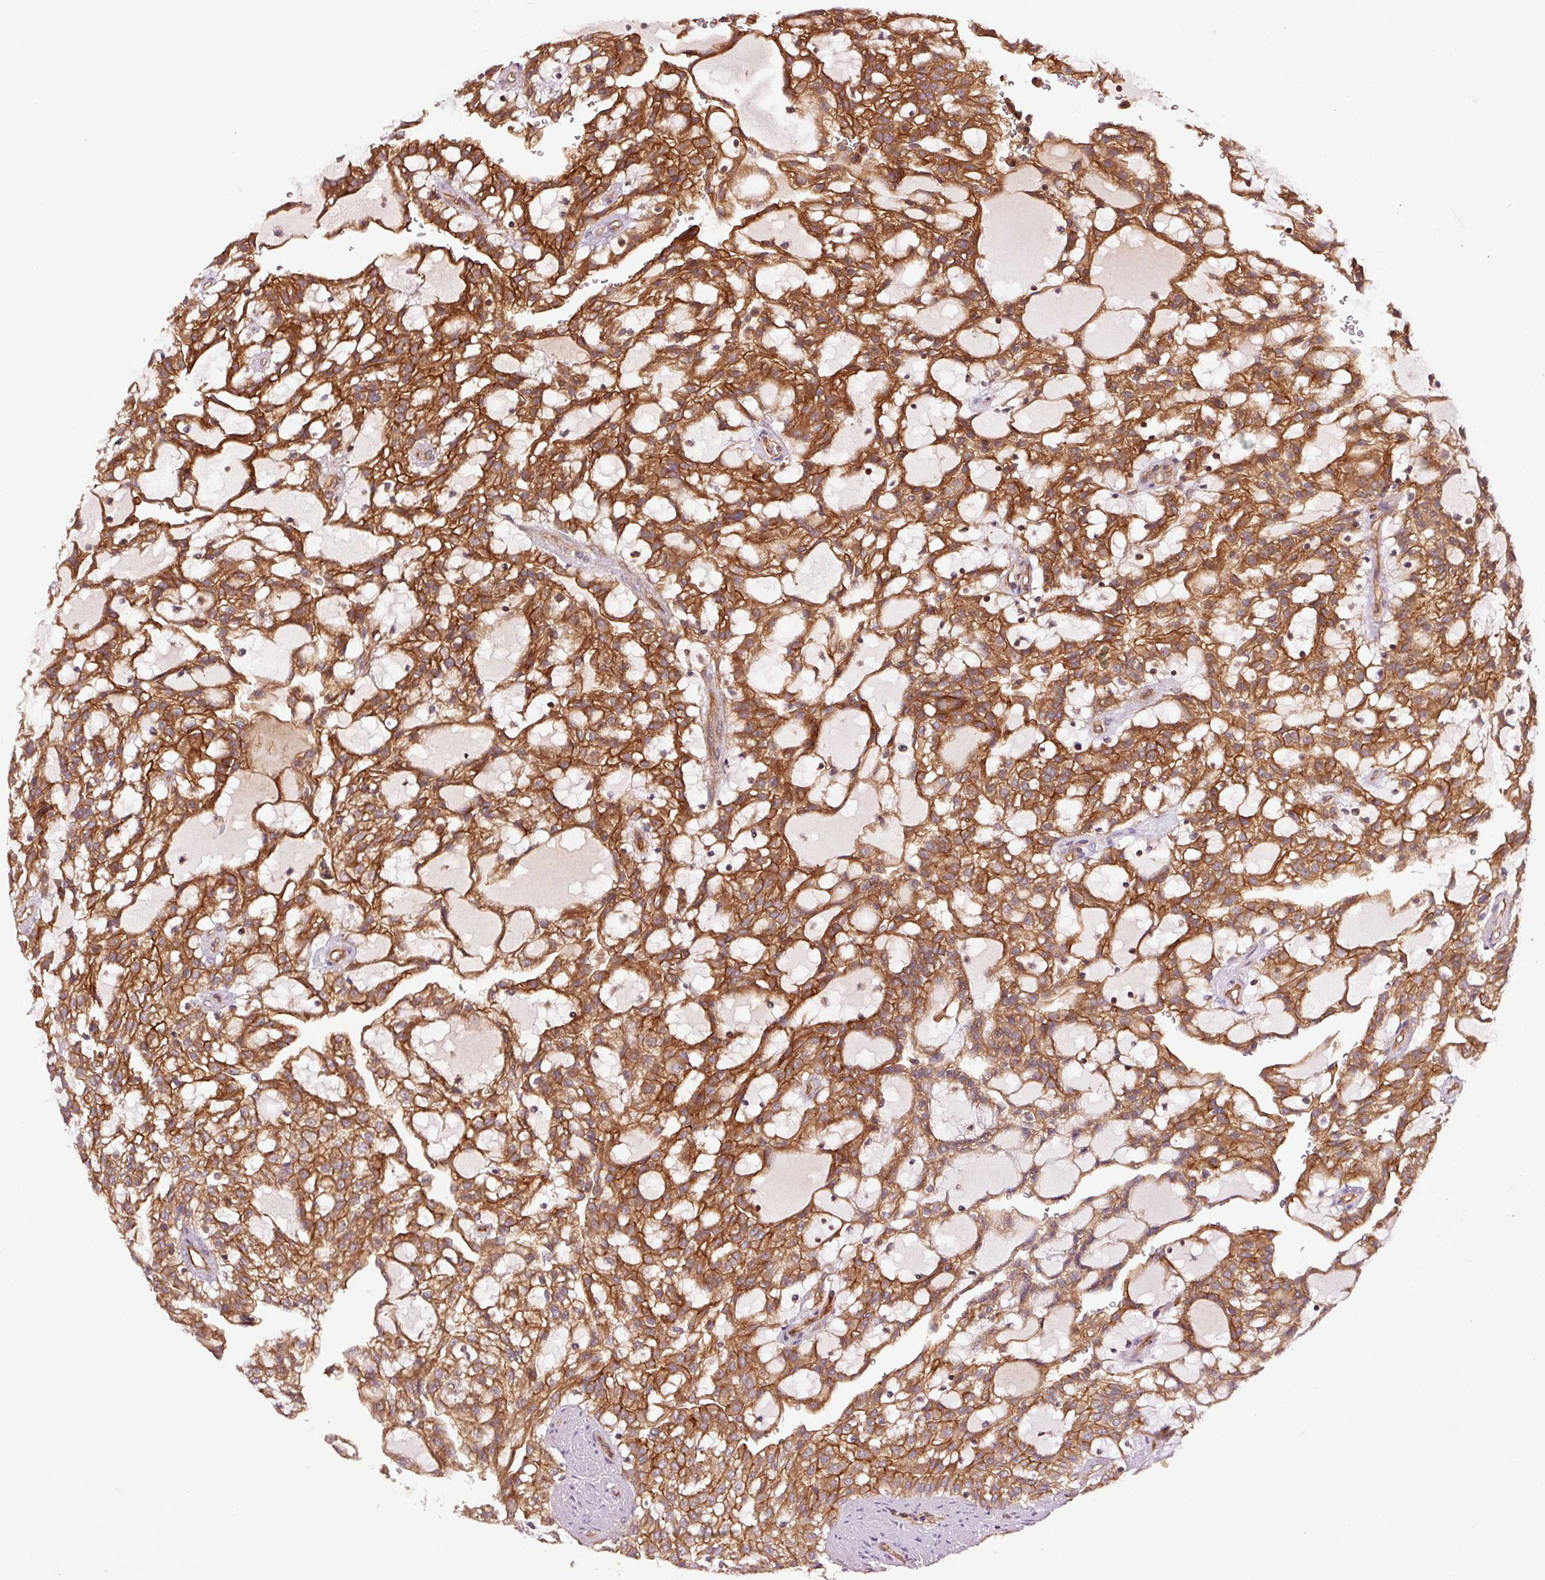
{"staining": {"intensity": "strong", "quantity": ">75%", "location": "cytoplasmic/membranous"}, "tissue": "renal cancer", "cell_type": "Tumor cells", "image_type": "cancer", "snomed": [{"axis": "morphology", "description": "Adenocarcinoma, NOS"}, {"axis": "topography", "description": "Kidney"}], "caption": "Renal adenocarcinoma stained for a protein demonstrates strong cytoplasmic/membranous positivity in tumor cells.", "gene": "METAP1", "patient": {"sex": "male", "age": 63}}